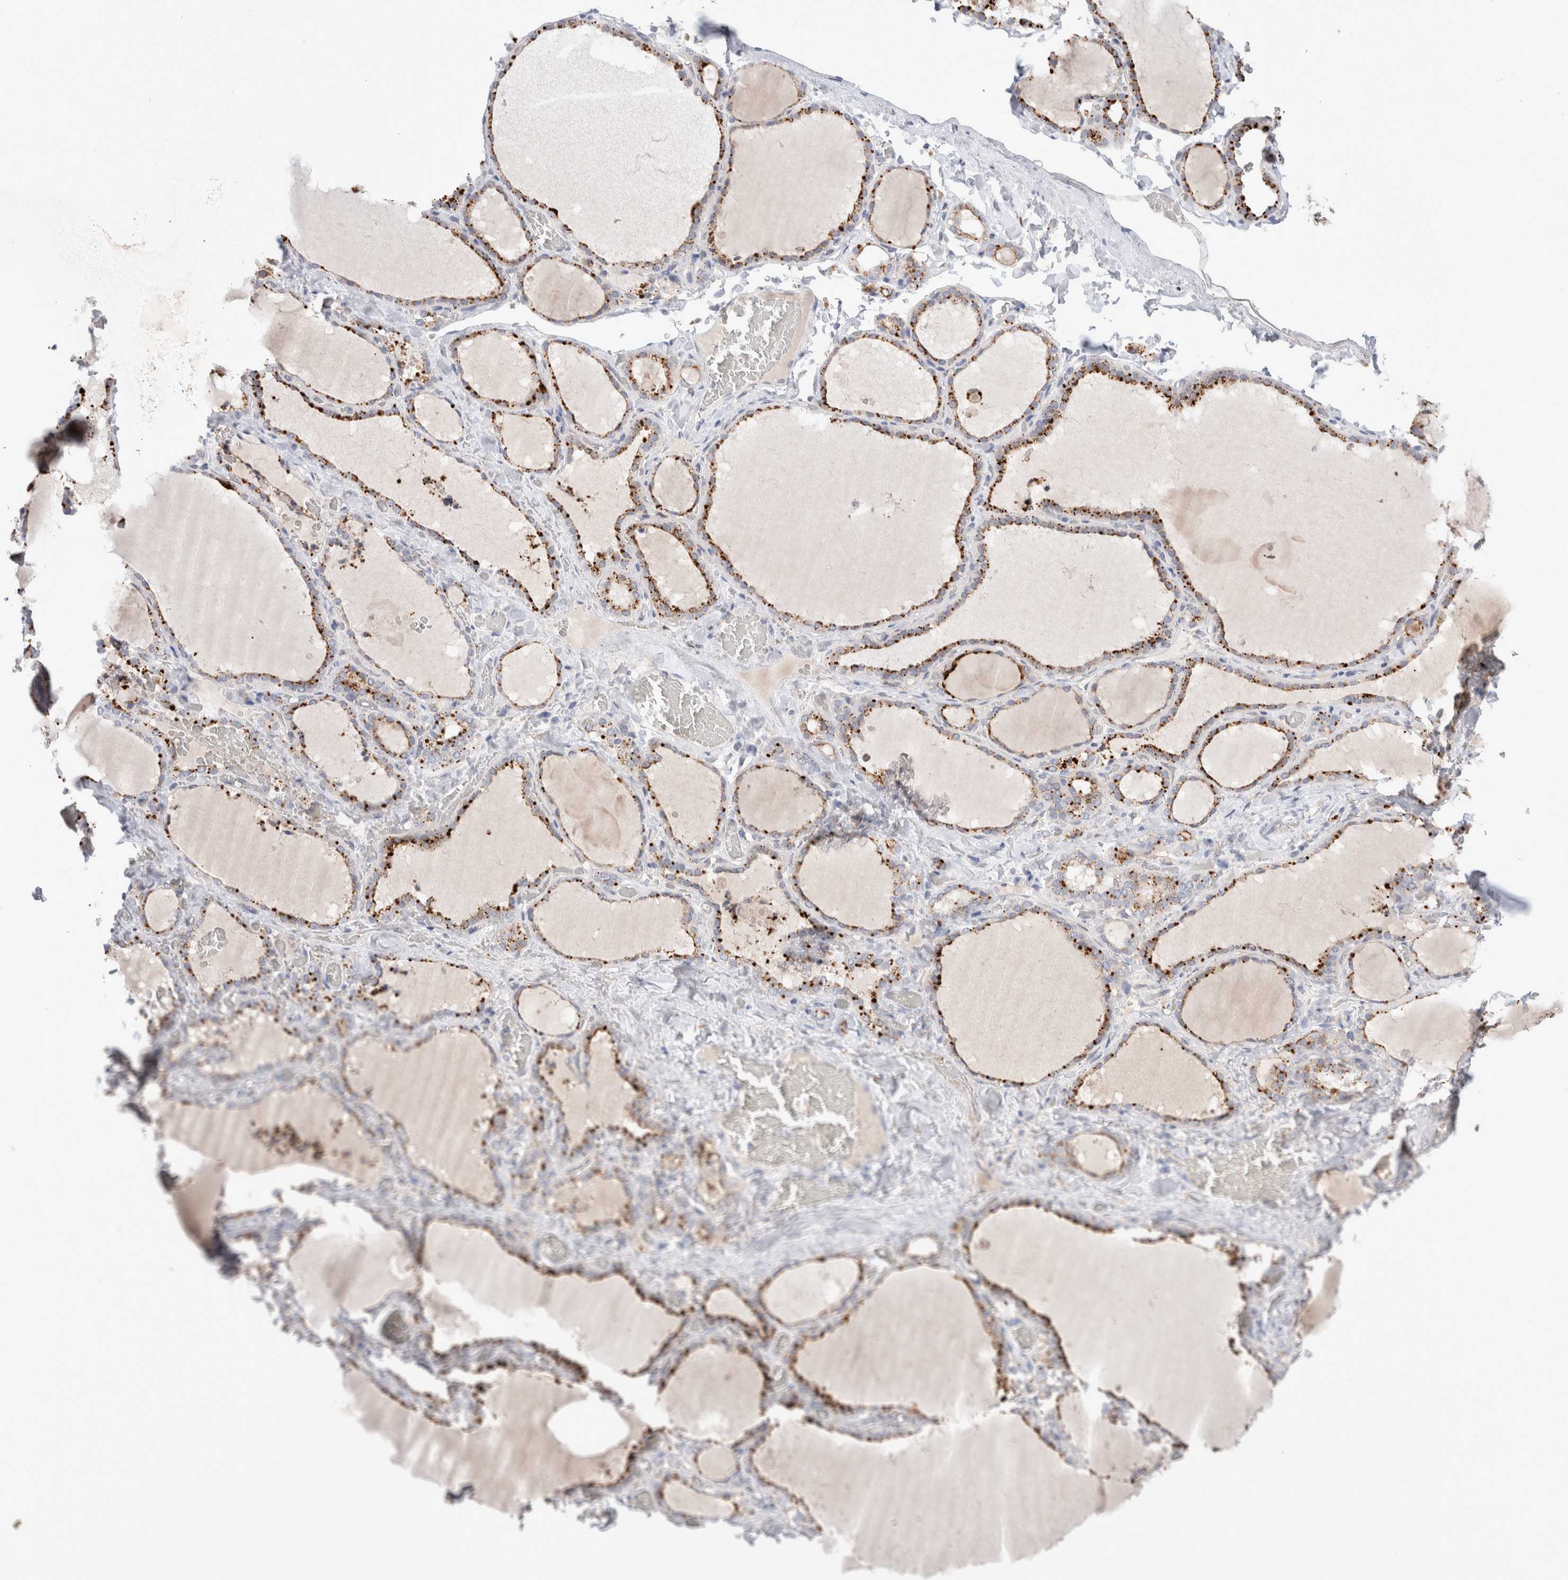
{"staining": {"intensity": "strong", "quantity": ">75%", "location": "cytoplasmic/membranous"}, "tissue": "thyroid gland", "cell_type": "Glandular cells", "image_type": "normal", "snomed": [{"axis": "morphology", "description": "Normal tissue, NOS"}, {"axis": "topography", "description": "Thyroid gland"}], "caption": "An immunohistochemistry image of normal tissue is shown. Protein staining in brown labels strong cytoplasmic/membranous positivity in thyroid gland within glandular cells. (Brightfield microscopy of DAB IHC at high magnification).", "gene": "HPGDS", "patient": {"sex": "female", "age": 22}}